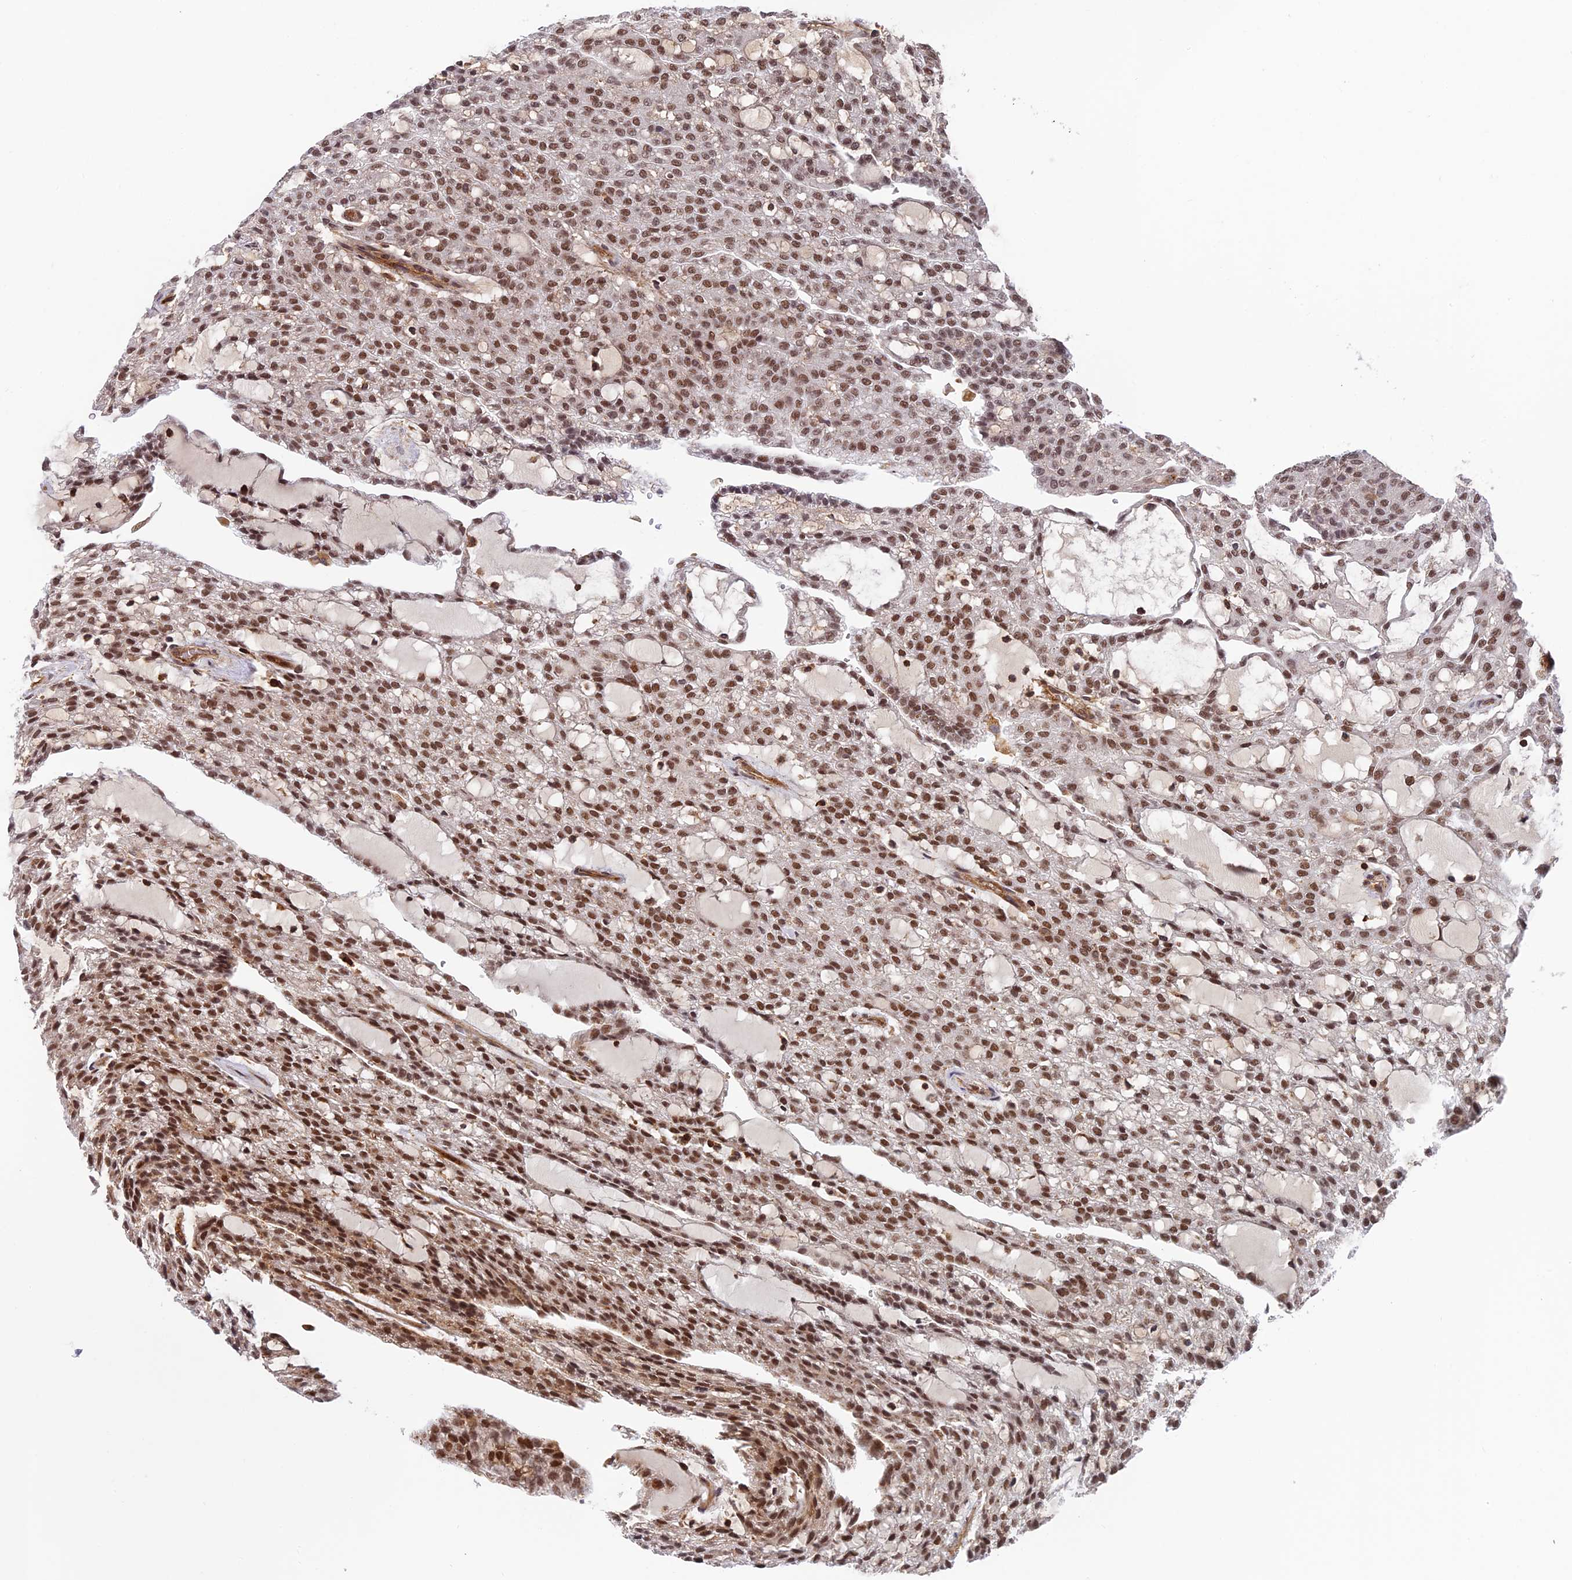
{"staining": {"intensity": "moderate", "quantity": ">75%", "location": "nuclear"}, "tissue": "renal cancer", "cell_type": "Tumor cells", "image_type": "cancer", "snomed": [{"axis": "morphology", "description": "Adenocarcinoma, NOS"}, {"axis": "topography", "description": "Kidney"}], "caption": "Moderate nuclear staining for a protein is identified in approximately >75% of tumor cells of renal cancer using immunohistochemistry.", "gene": "OSBPL1A", "patient": {"sex": "male", "age": 63}}